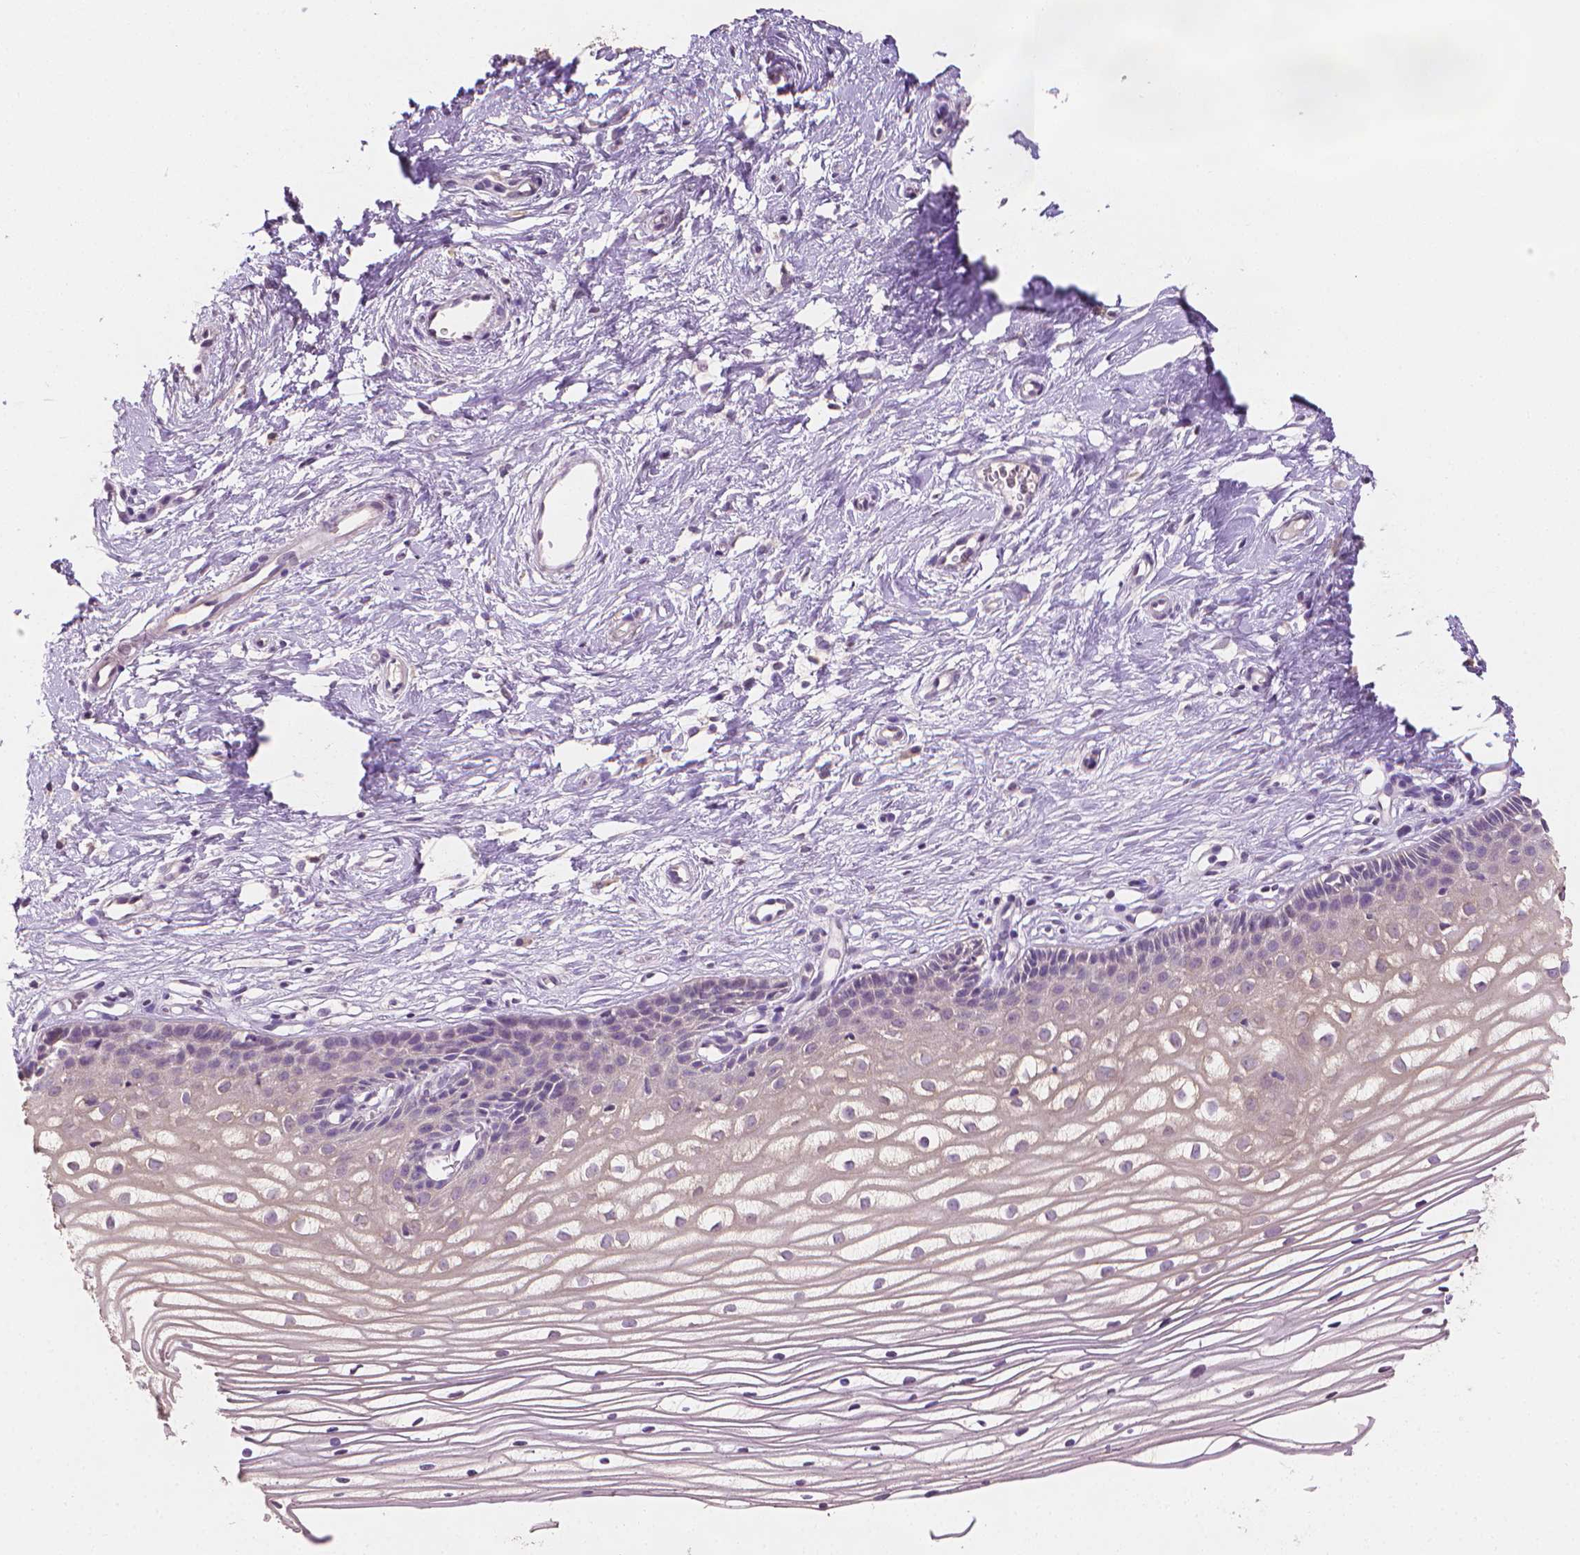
{"staining": {"intensity": "negative", "quantity": "none", "location": "none"}, "tissue": "cervix", "cell_type": "Glandular cells", "image_type": "normal", "snomed": [{"axis": "morphology", "description": "Normal tissue, NOS"}, {"axis": "topography", "description": "Cervix"}], "caption": "IHC image of unremarkable cervix stained for a protein (brown), which displays no staining in glandular cells.", "gene": "FASN", "patient": {"sex": "female", "age": 40}}